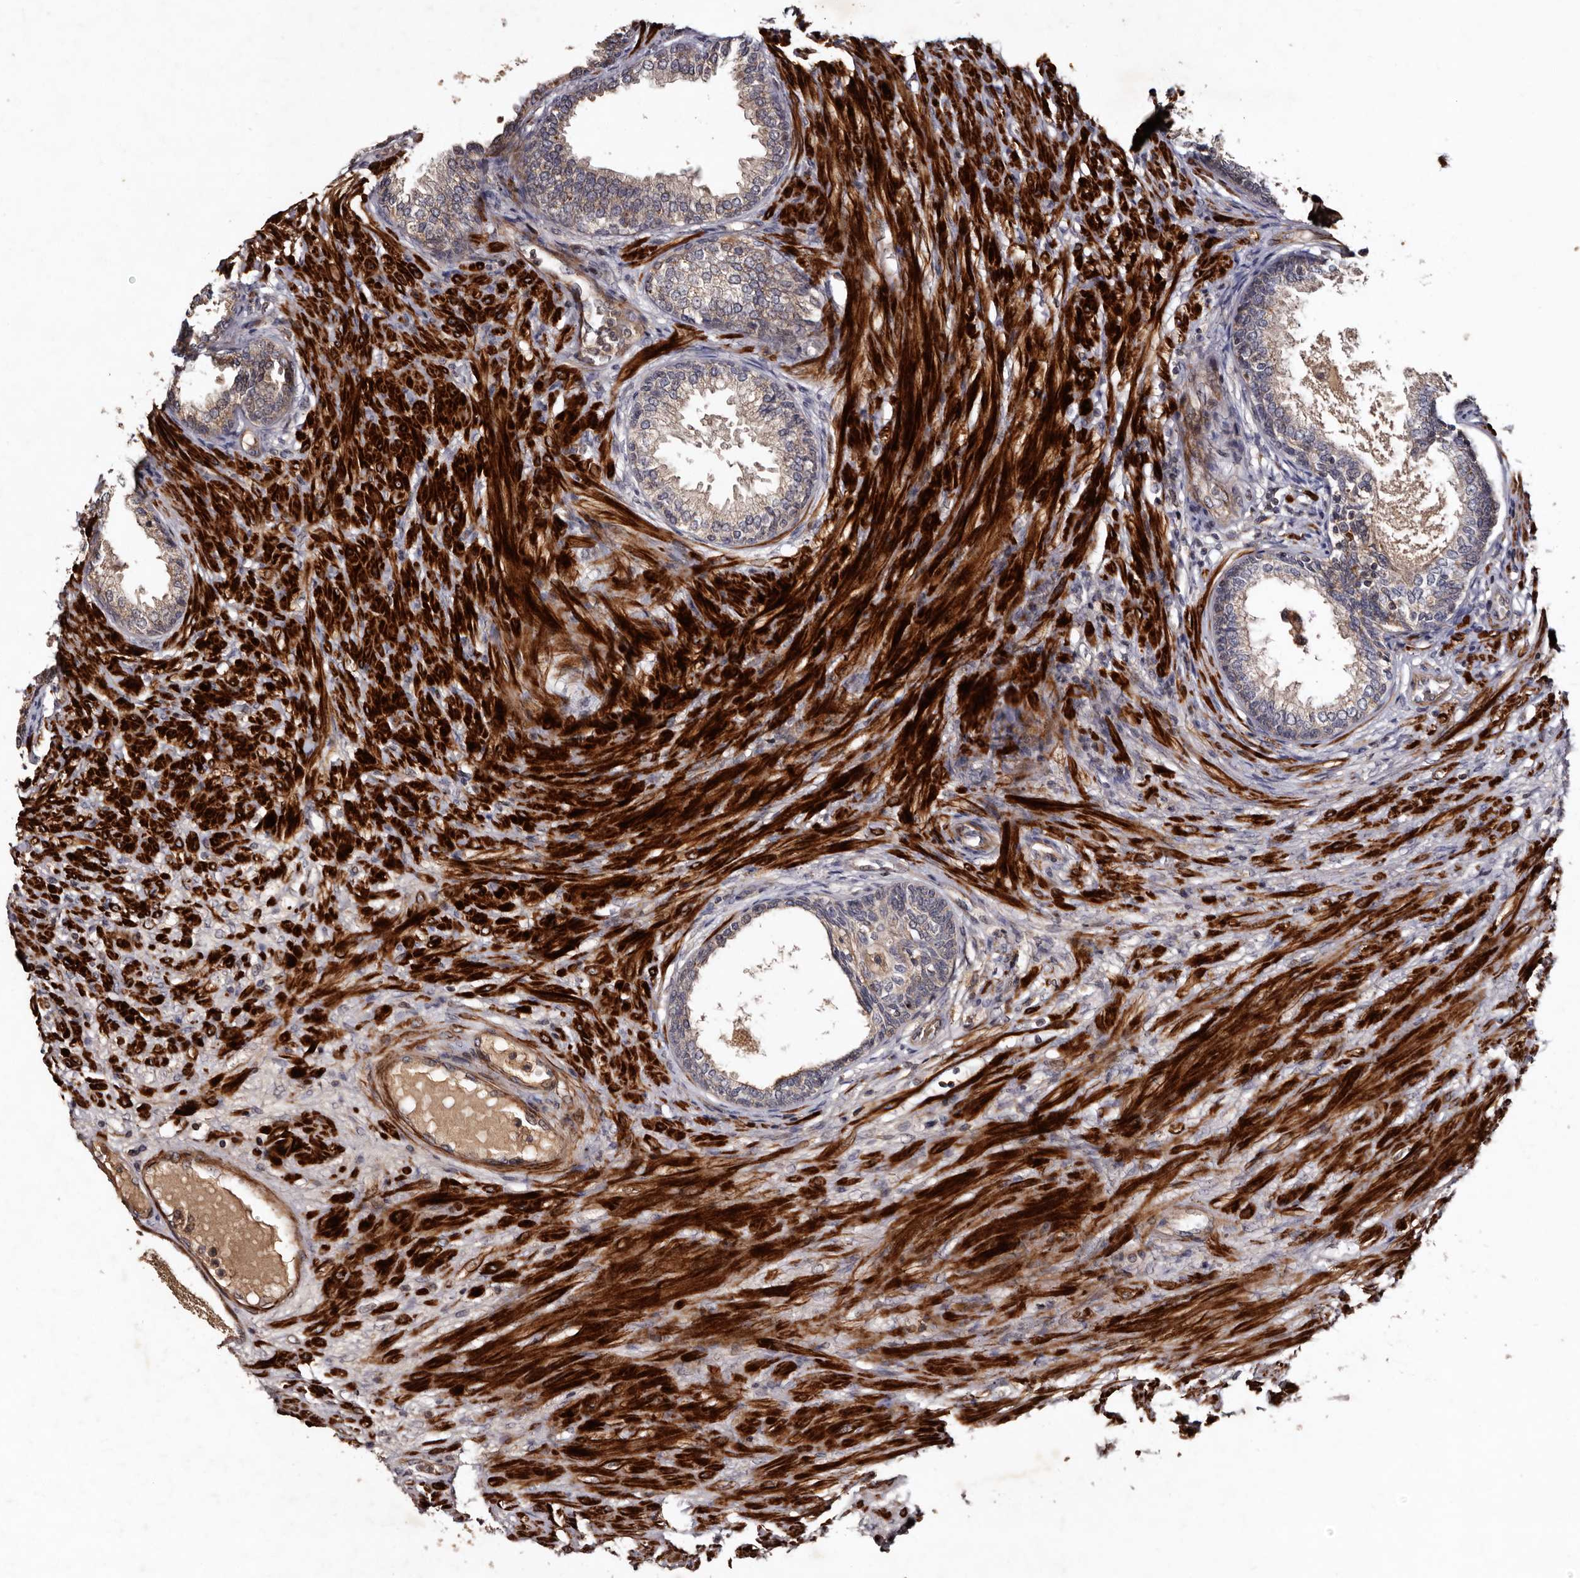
{"staining": {"intensity": "moderate", "quantity": ">75%", "location": "cytoplasmic/membranous"}, "tissue": "prostate", "cell_type": "Glandular cells", "image_type": "normal", "snomed": [{"axis": "morphology", "description": "Normal tissue, NOS"}, {"axis": "topography", "description": "Prostate"}], "caption": "A brown stain labels moderate cytoplasmic/membranous positivity of a protein in glandular cells of unremarkable prostate.", "gene": "PRKD3", "patient": {"sex": "male", "age": 76}}